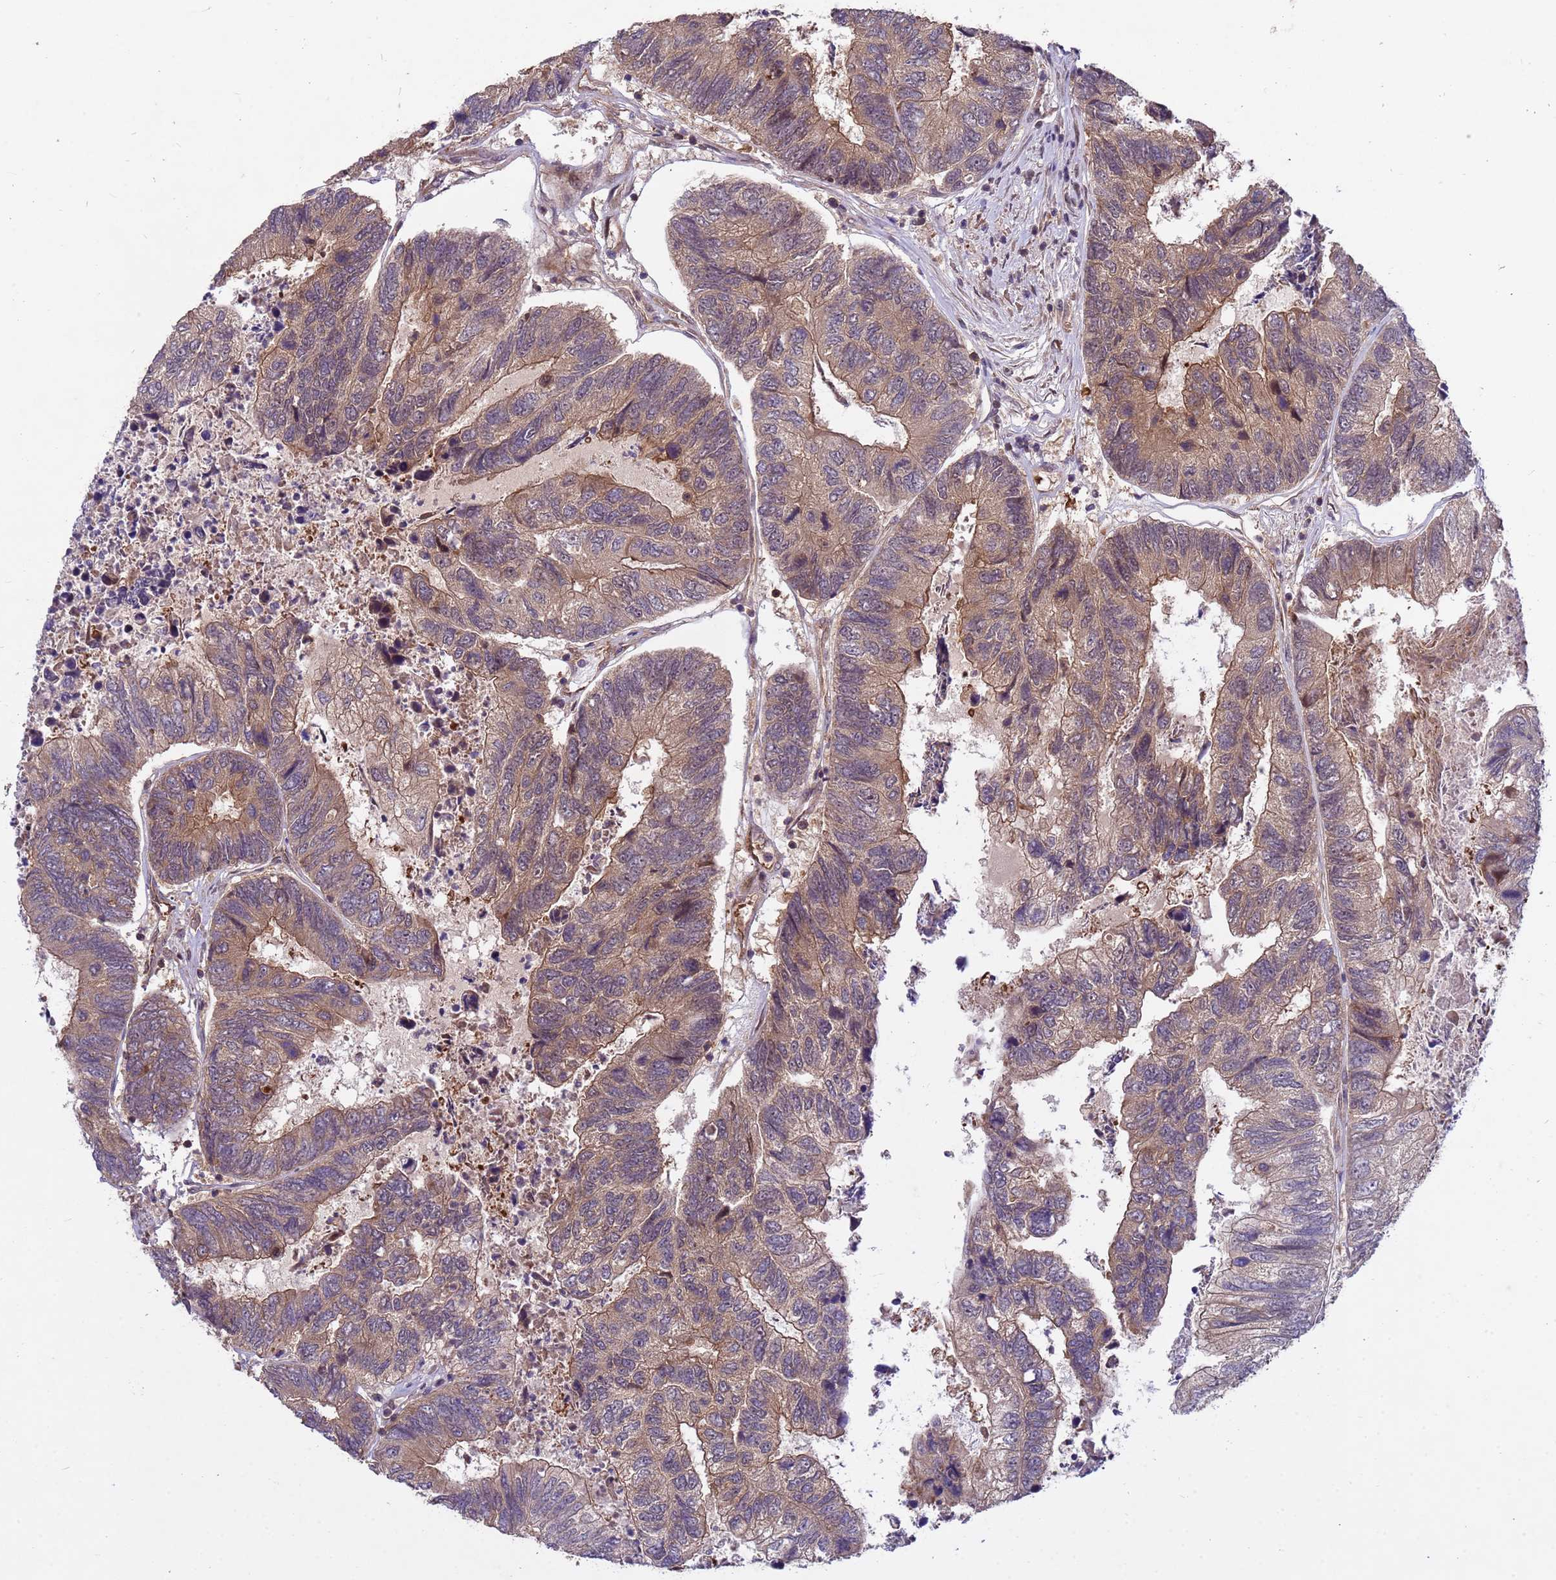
{"staining": {"intensity": "moderate", "quantity": "25%-75%", "location": "cytoplasmic/membranous"}, "tissue": "colorectal cancer", "cell_type": "Tumor cells", "image_type": "cancer", "snomed": [{"axis": "morphology", "description": "Adenocarcinoma, NOS"}, {"axis": "topography", "description": "Colon"}], "caption": "Protein expression analysis of human colorectal cancer (adenocarcinoma) reveals moderate cytoplasmic/membranous positivity in approximately 25%-75% of tumor cells.", "gene": "PPP2CB", "patient": {"sex": "female", "age": 67}}